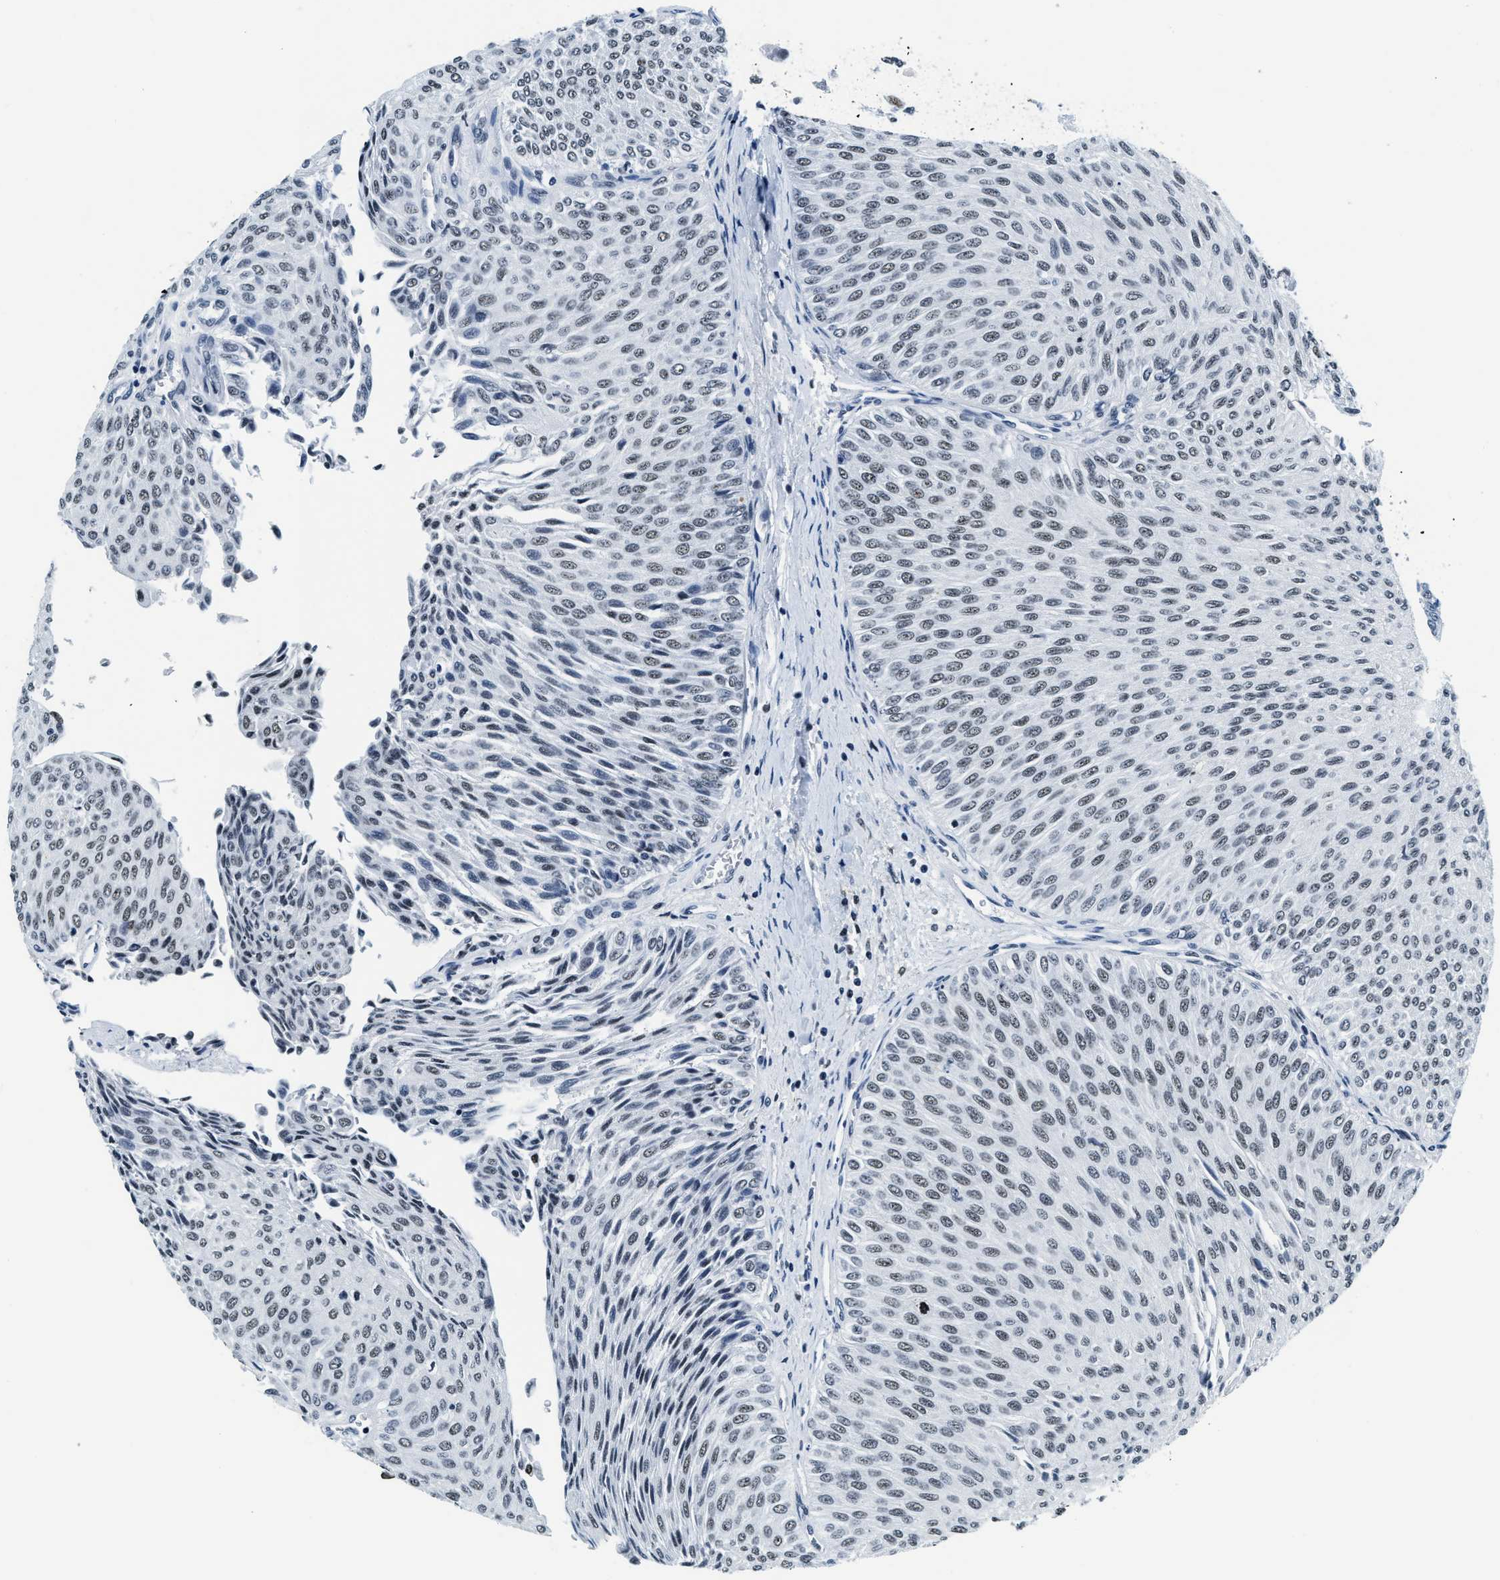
{"staining": {"intensity": "weak", "quantity": "<25%", "location": "nuclear"}, "tissue": "urothelial cancer", "cell_type": "Tumor cells", "image_type": "cancer", "snomed": [{"axis": "morphology", "description": "Urothelial carcinoma, Low grade"}, {"axis": "topography", "description": "Urinary bladder"}], "caption": "Tumor cells are negative for brown protein staining in urothelial carcinoma (low-grade).", "gene": "TOP1", "patient": {"sex": "male", "age": 78}}